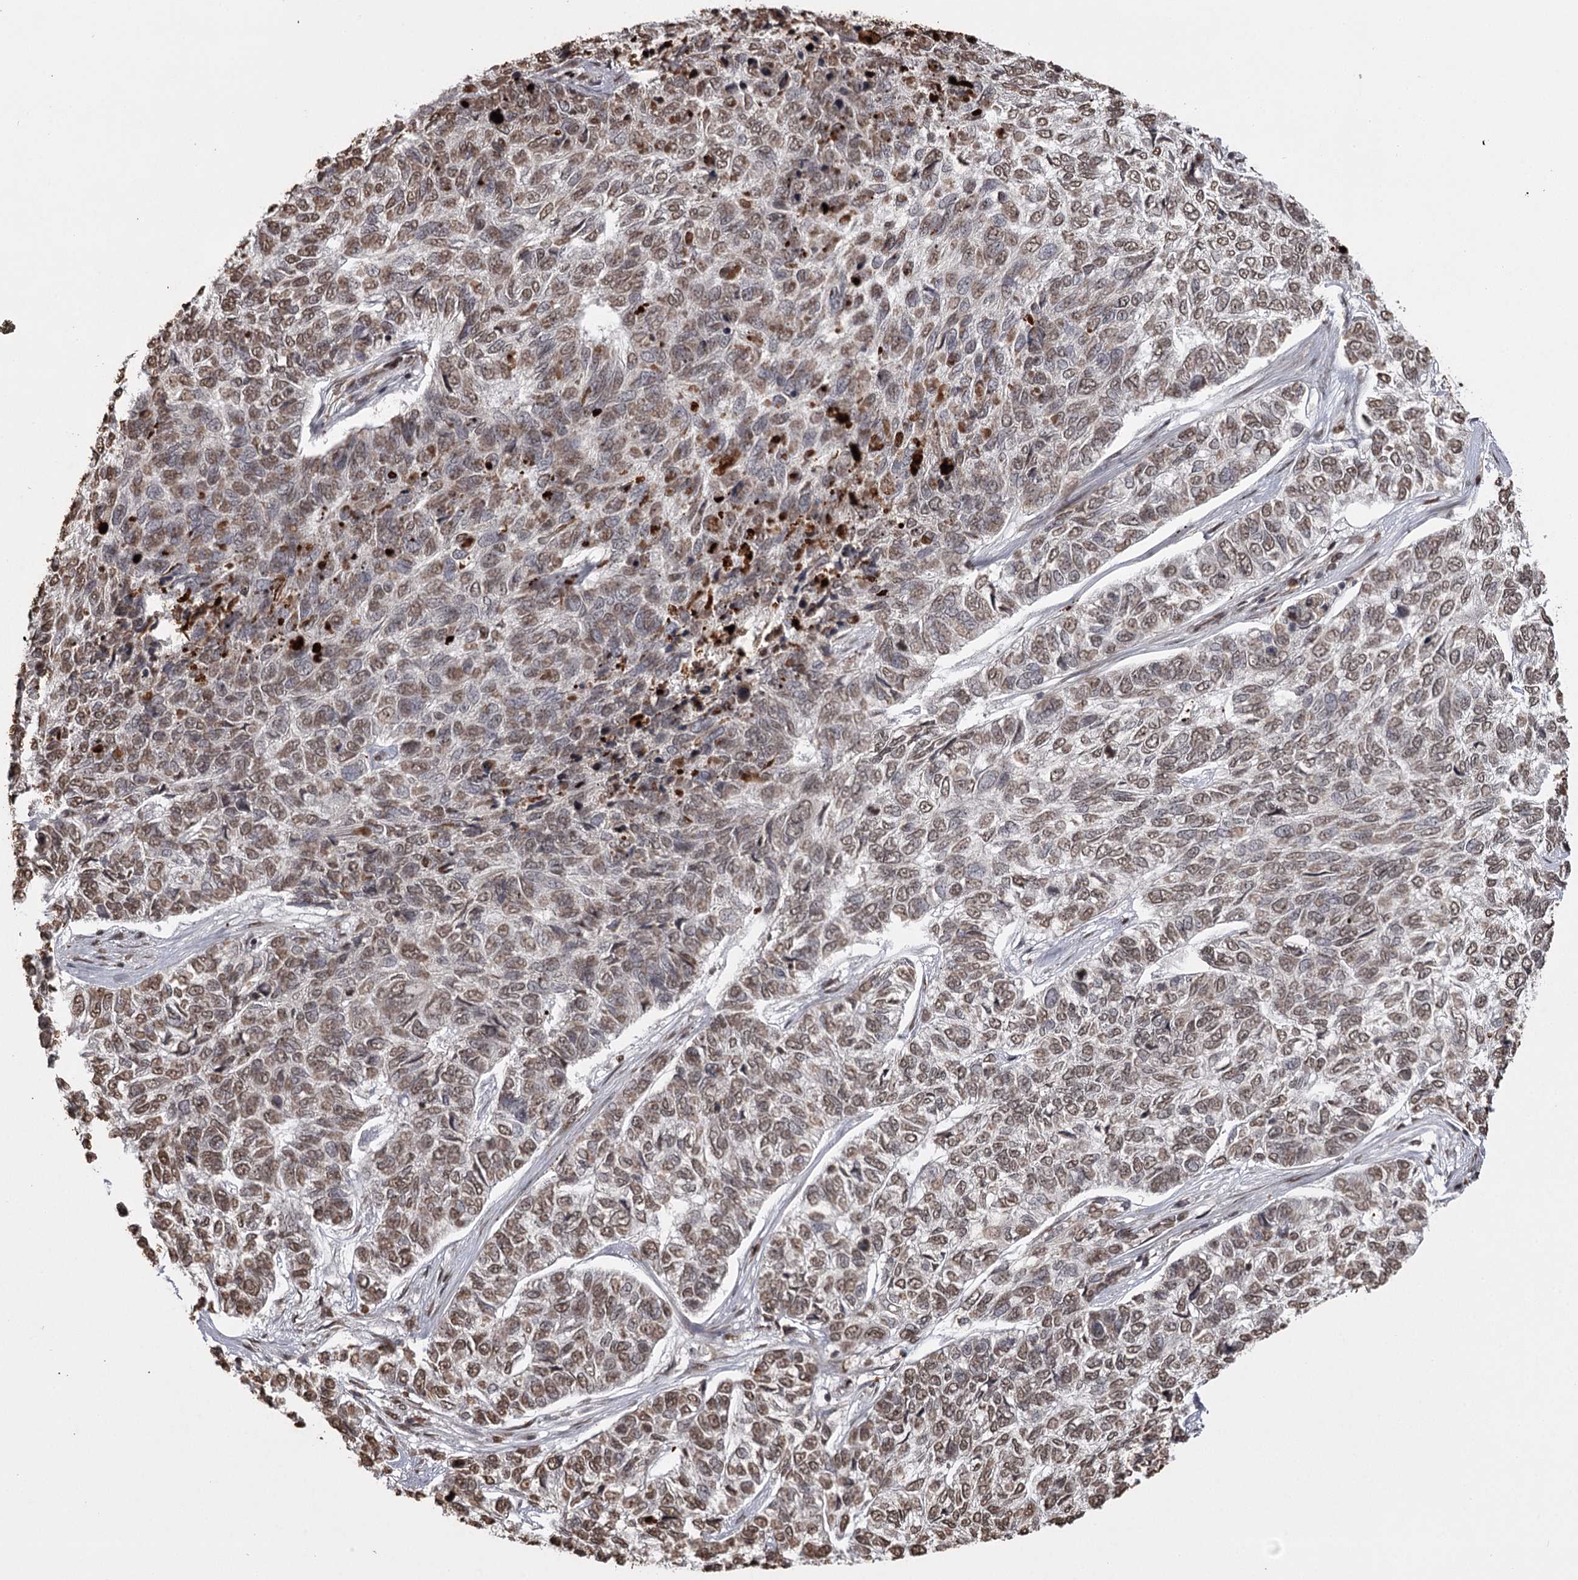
{"staining": {"intensity": "moderate", "quantity": ">75%", "location": "nuclear"}, "tissue": "skin cancer", "cell_type": "Tumor cells", "image_type": "cancer", "snomed": [{"axis": "morphology", "description": "Basal cell carcinoma"}, {"axis": "topography", "description": "Skin"}], "caption": "Brown immunohistochemical staining in human skin basal cell carcinoma demonstrates moderate nuclear positivity in about >75% of tumor cells.", "gene": "THYN1", "patient": {"sex": "female", "age": 65}}